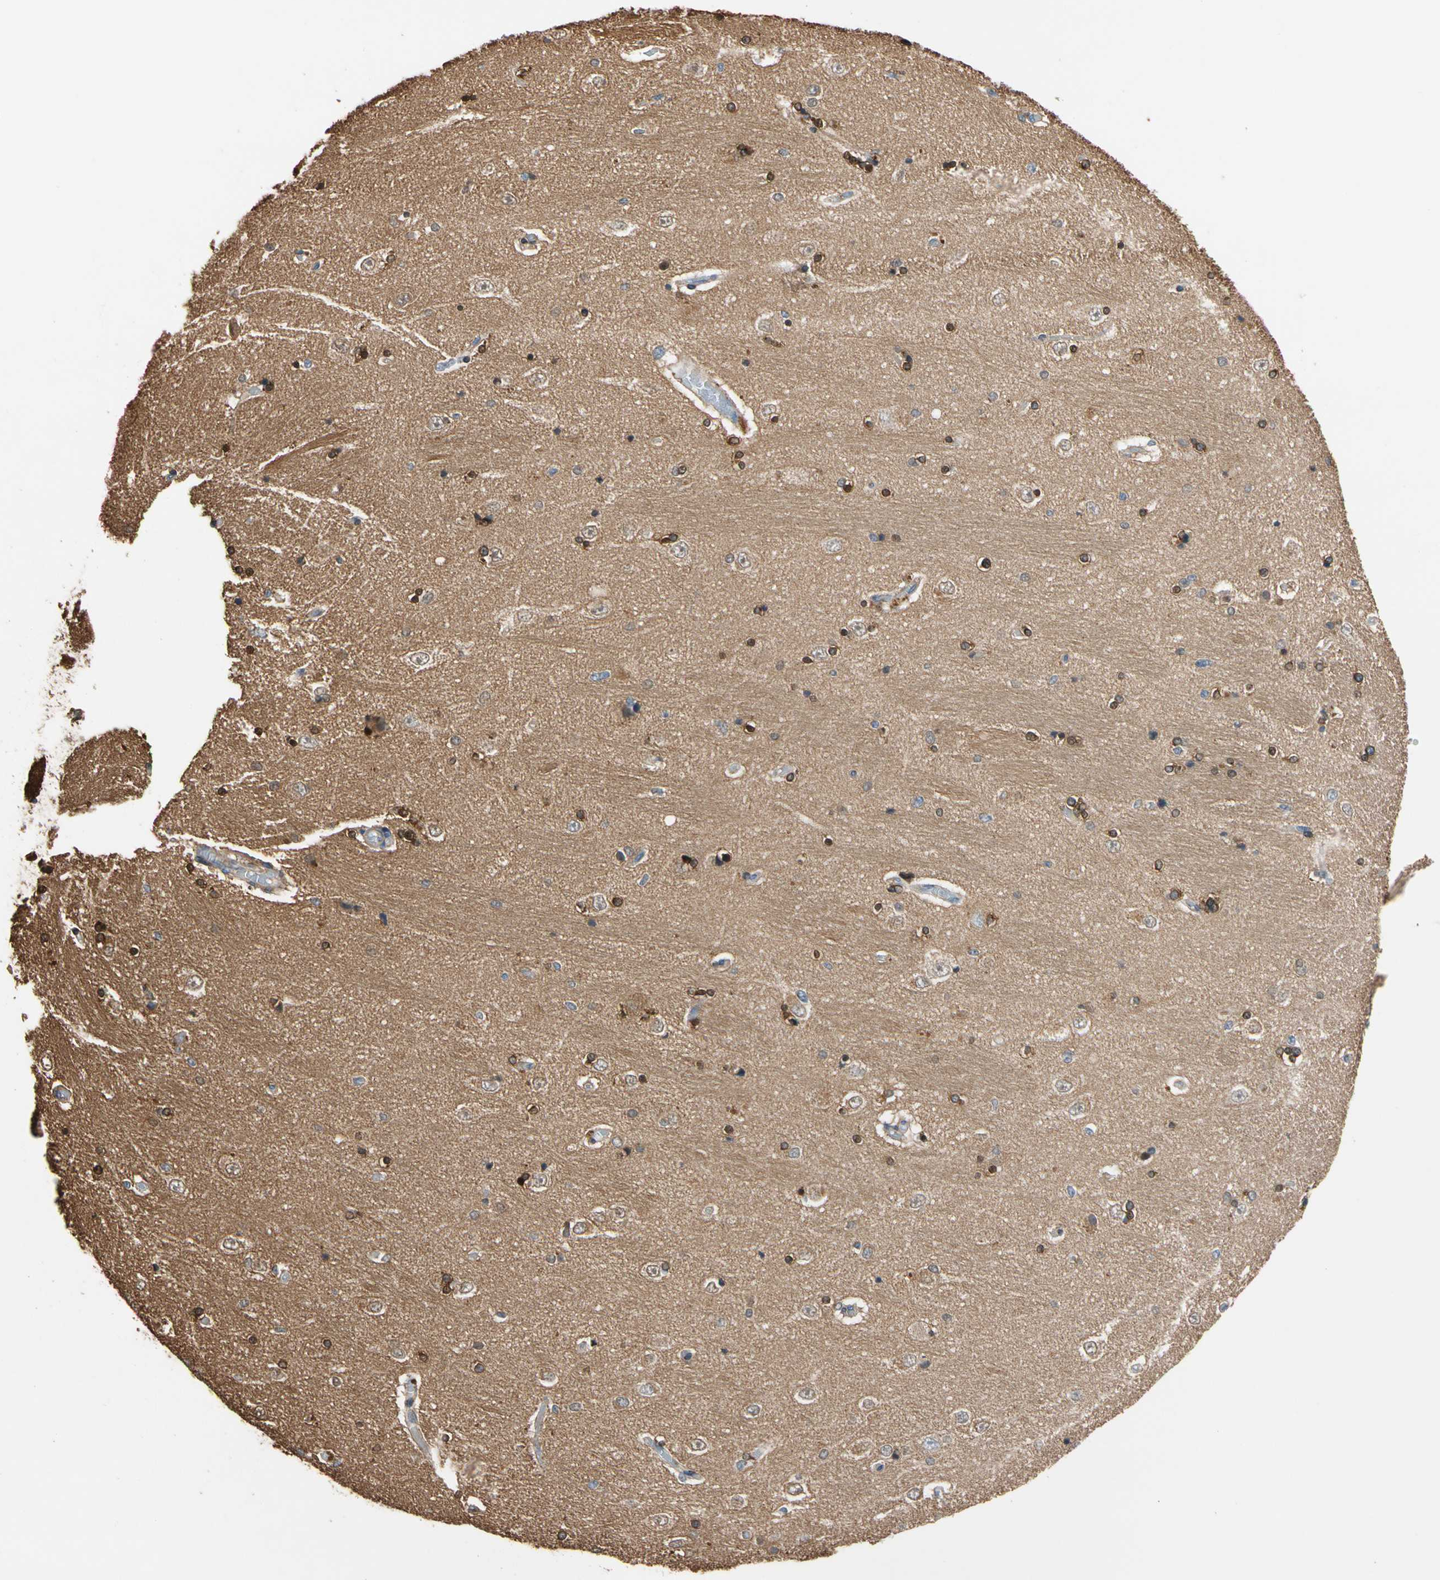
{"staining": {"intensity": "weak", "quantity": "25%-75%", "location": "cytoplasmic/membranous"}, "tissue": "hippocampus", "cell_type": "Glial cells", "image_type": "normal", "snomed": [{"axis": "morphology", "description": "Normal tissue, NOS"}, {"axis": "topography", "description": "Hippocampus"}], "caption": "Human hippocampus stained with a brown dye shows weak cytoplasmic/membranous positive positivity in about 25%-75% of glial cells.", "gene": "ENTREP3", "patient": {"sex": "female", "age": 54}}